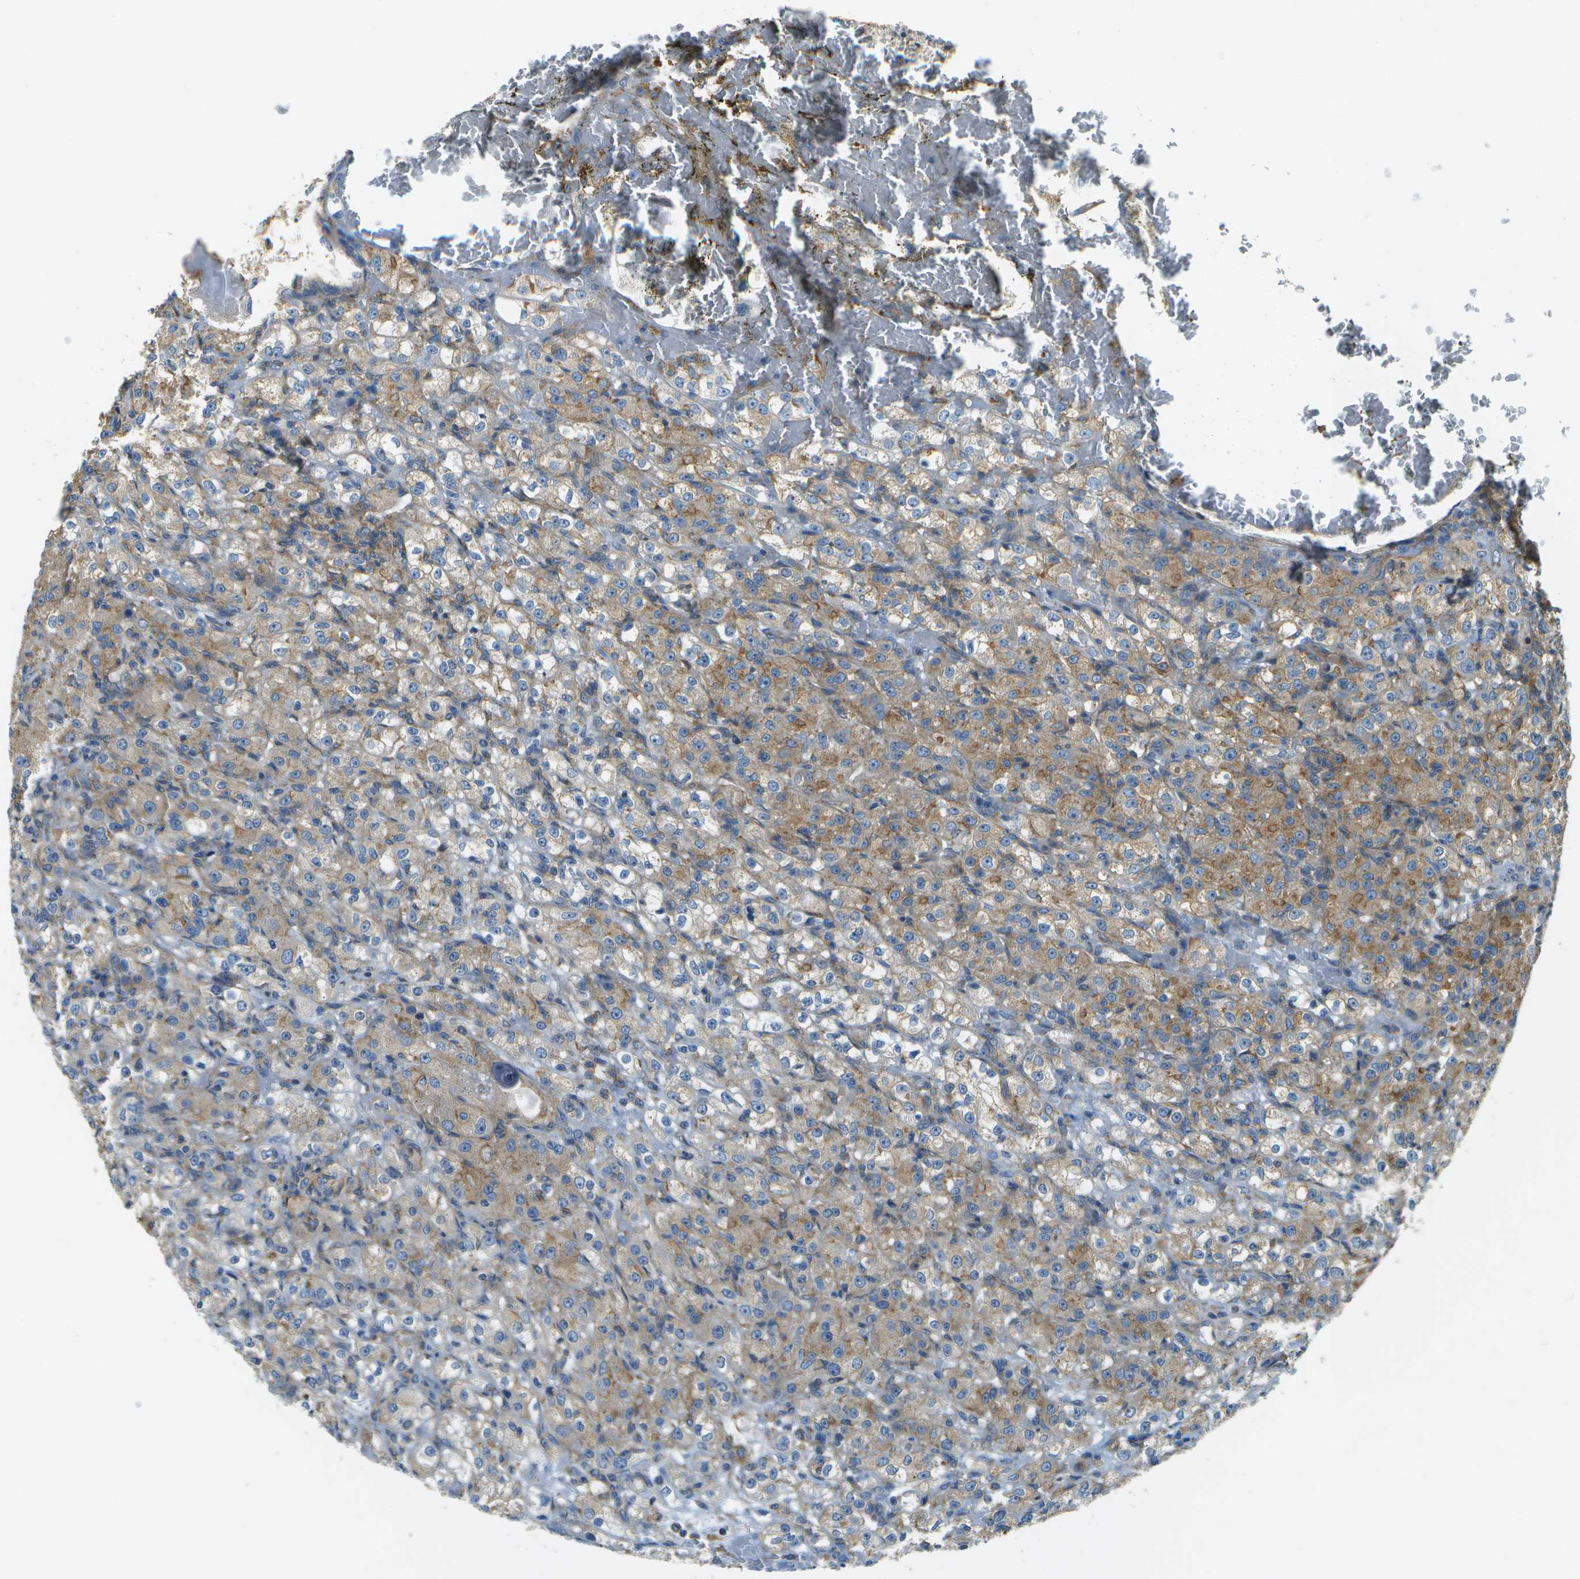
{"staining": {"intensity": "moderate", "quantity": ">75%", "location": "cytoplasmic/membranous"}, "tissue": "renal cancer", "cell_type": "Tumor cells", "image_type": "cancer", "snomed": [{"axis": "morphology", "description": "Normal tissue, NOS"}, {"axis": "morphology", "description": "Adenocarcinoma, NOS"}, {"axis": "topography", "description": "Kidney"}], "caption": "A medium amount of moderate cytoplasmic/membranous expression is appreciated in approximately >75% of tumor cells in renal adenocarcinoma tissue. (brown staining indicates protein expression, while blue staining denotes nuclei).", "gene": "CLTC", "patient": {"sex": "male", "age": 61}}